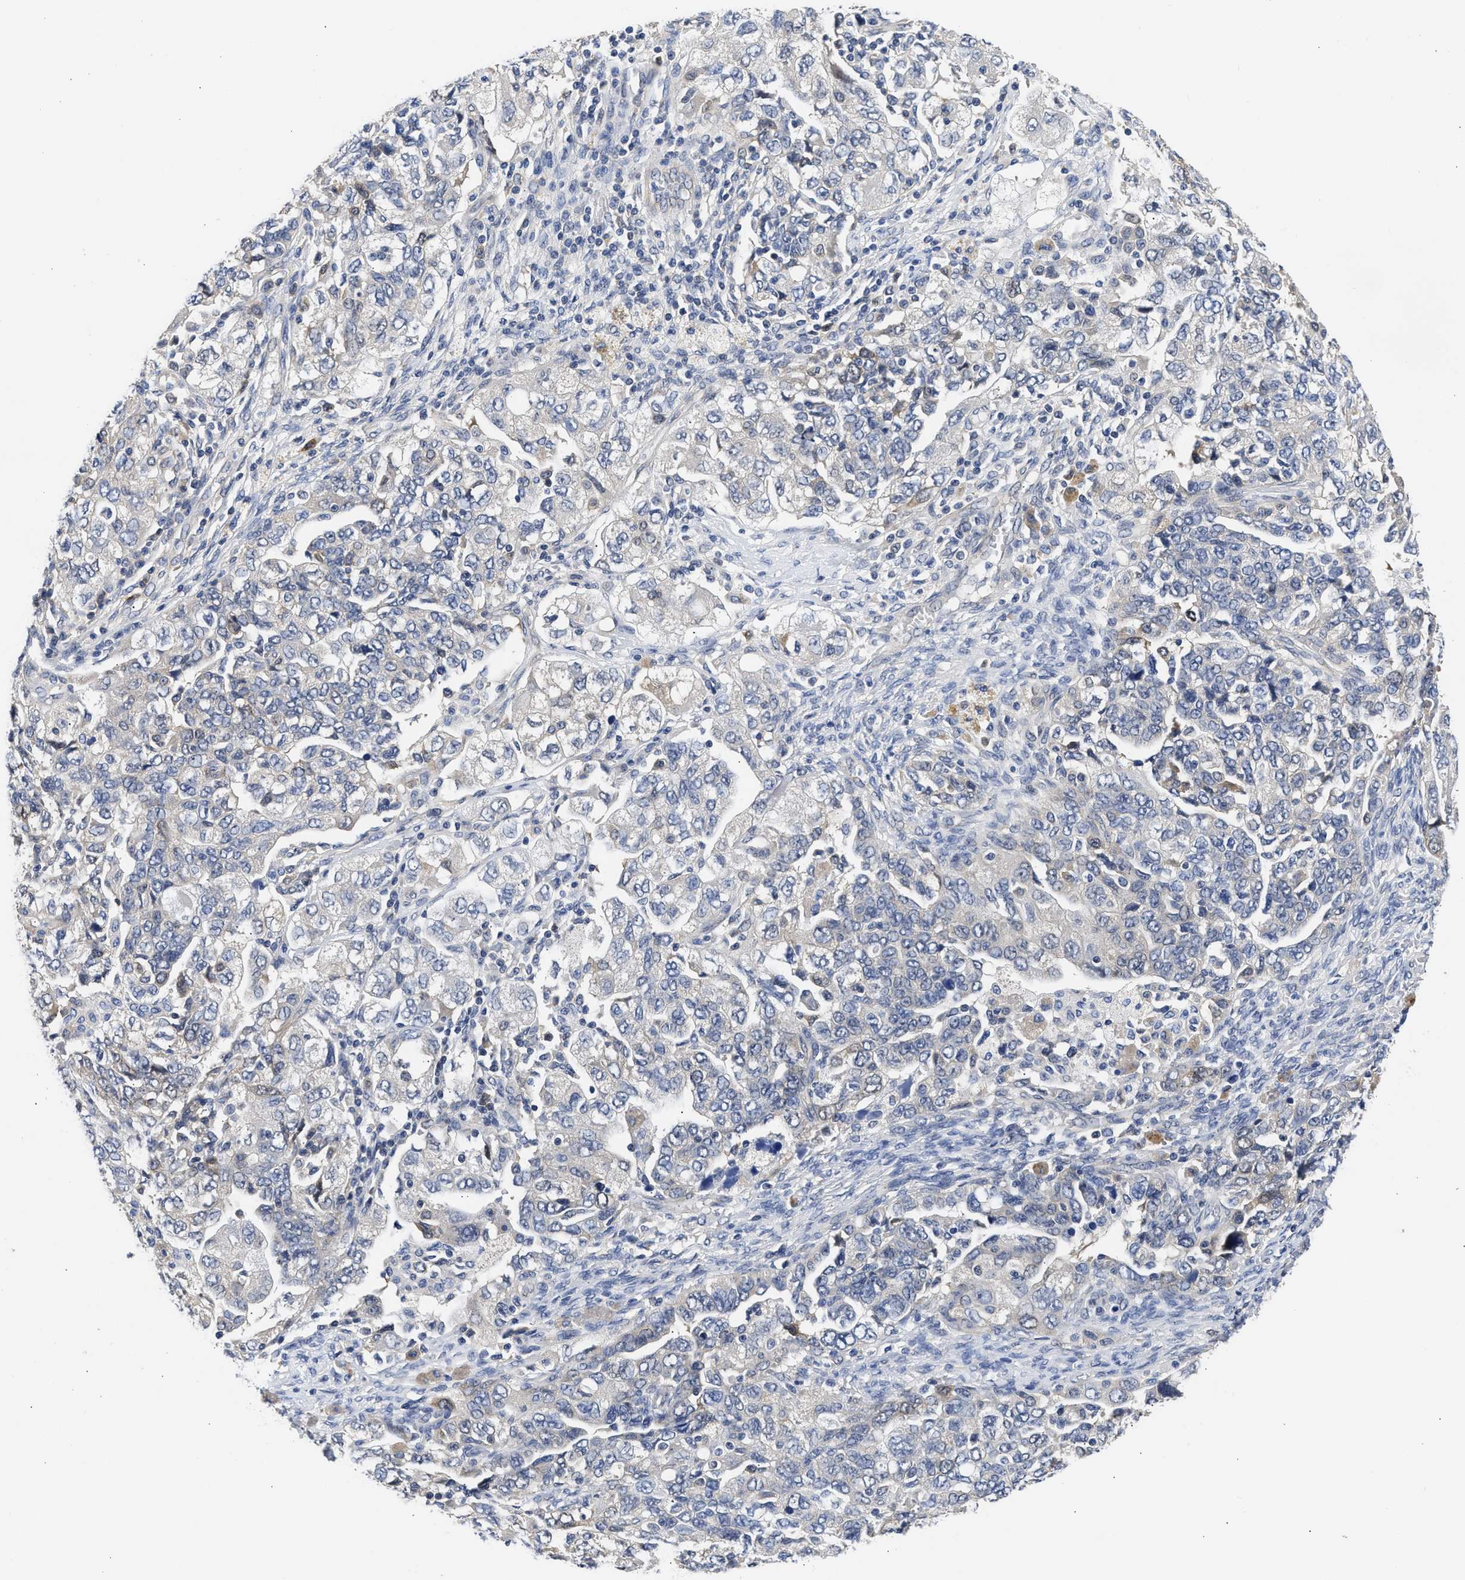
{"staining": {"intensity": "negative", "quantity": "none", "location": "none"}, "tissue": "ovarian cancer", "cell_type": "Tumor cells", "image_type": "cancer", "snomed": [{"axis": "morphology", "description": "Carcinoma, NOS"}, {"axis": "morphology", "description": "Cystadenocarcinoma, serous, NOS"}, {"axis": "topography", "description": "Ovary"}], "caption": "There is no significant expression in tumor cells of ovarian cancer.", "gene": "XPO5", "patient": {"sex": "female", "age": 69}}